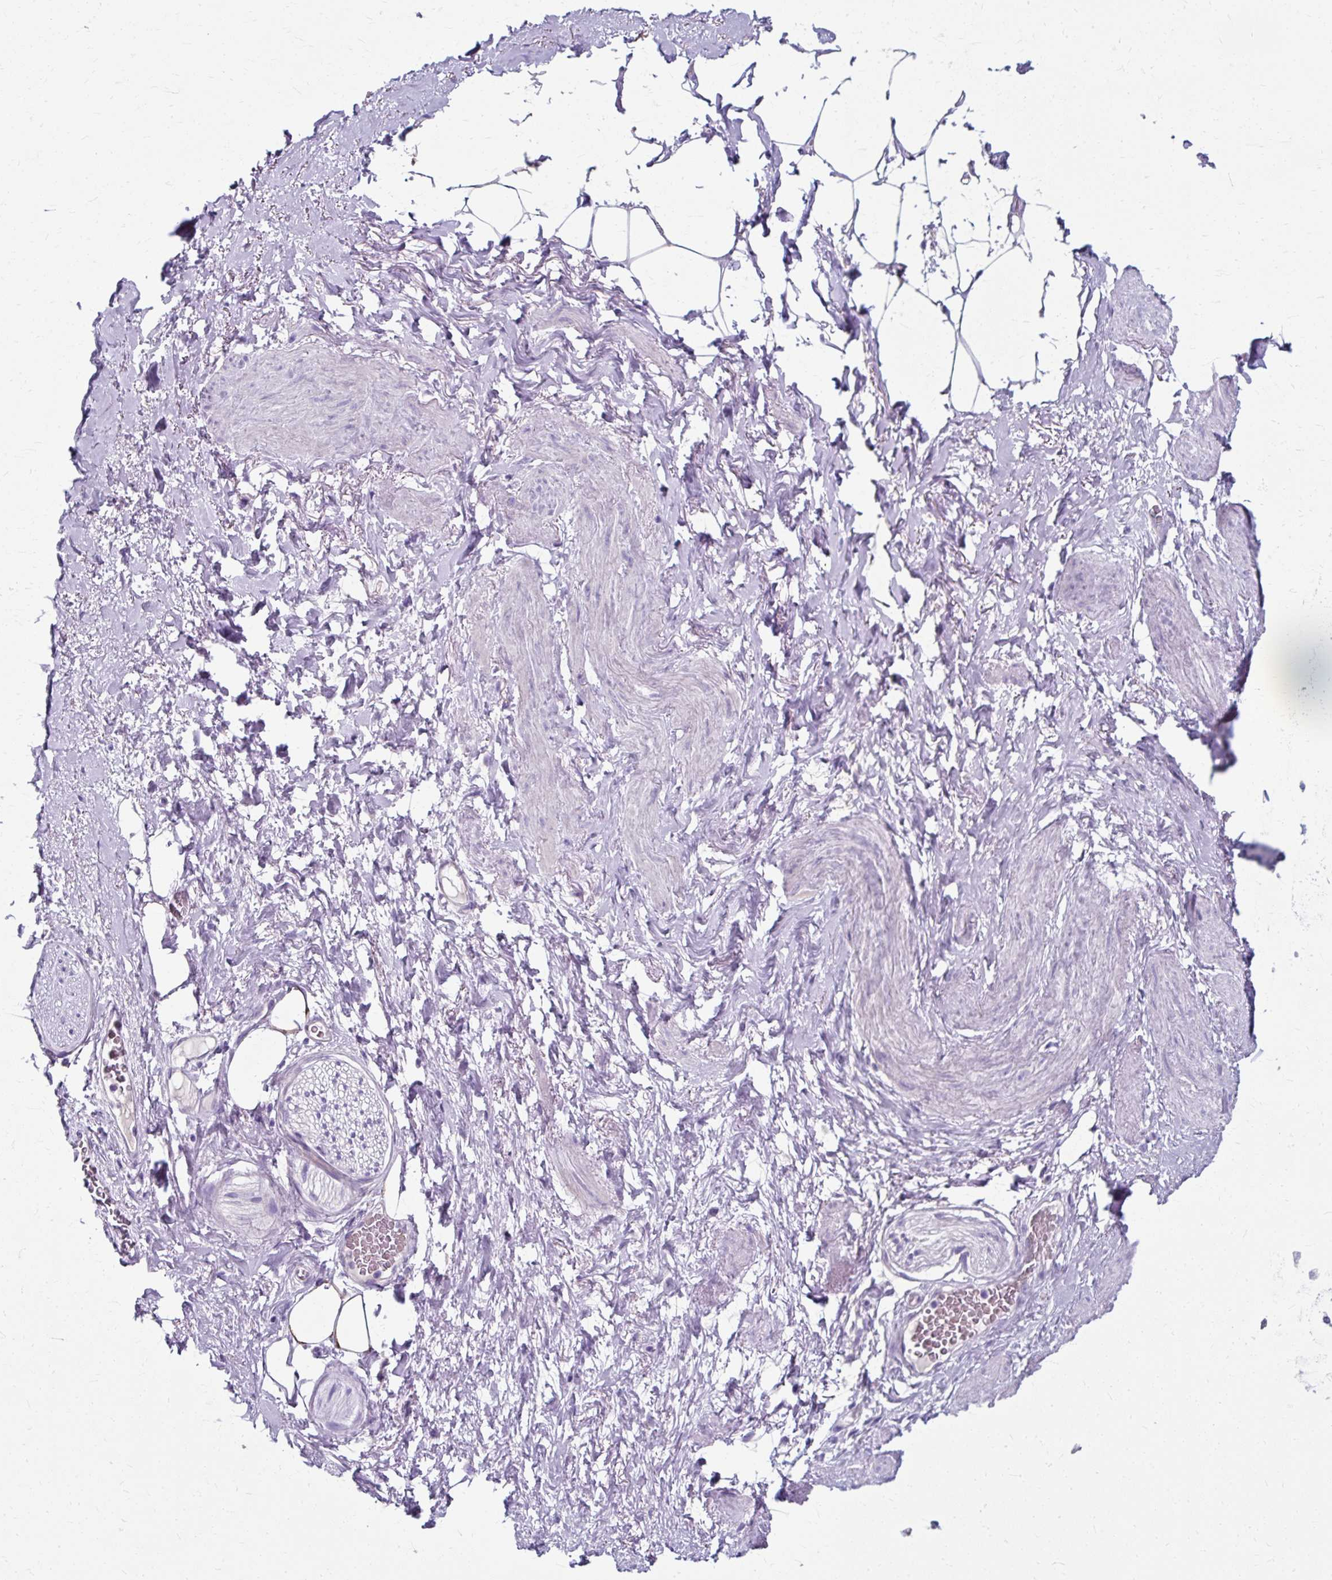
{"staining": {"intensity": "moderate", "quantity": "<25%", "location": "cytoplasmic/membranous"}, "tissue": "adipose tissue", "cell_type": "Adipocytes", "image_type": "normal", "snomed": [{"axis": "morphology", "description": "Normal tissue, NOS"}, {"axis": "topography", "description": "Vagina"}, {"axis": "topography", "description": "Peripheral nerve tissue"}], "caption": "Adipose tissue stained with a brown dye demonstrates moderate cytoplasmic/membranous positive positivity in about <25% of adipocytes.", "gene": "ZNF555", "patient": {"sex": "female", "age": 71}}